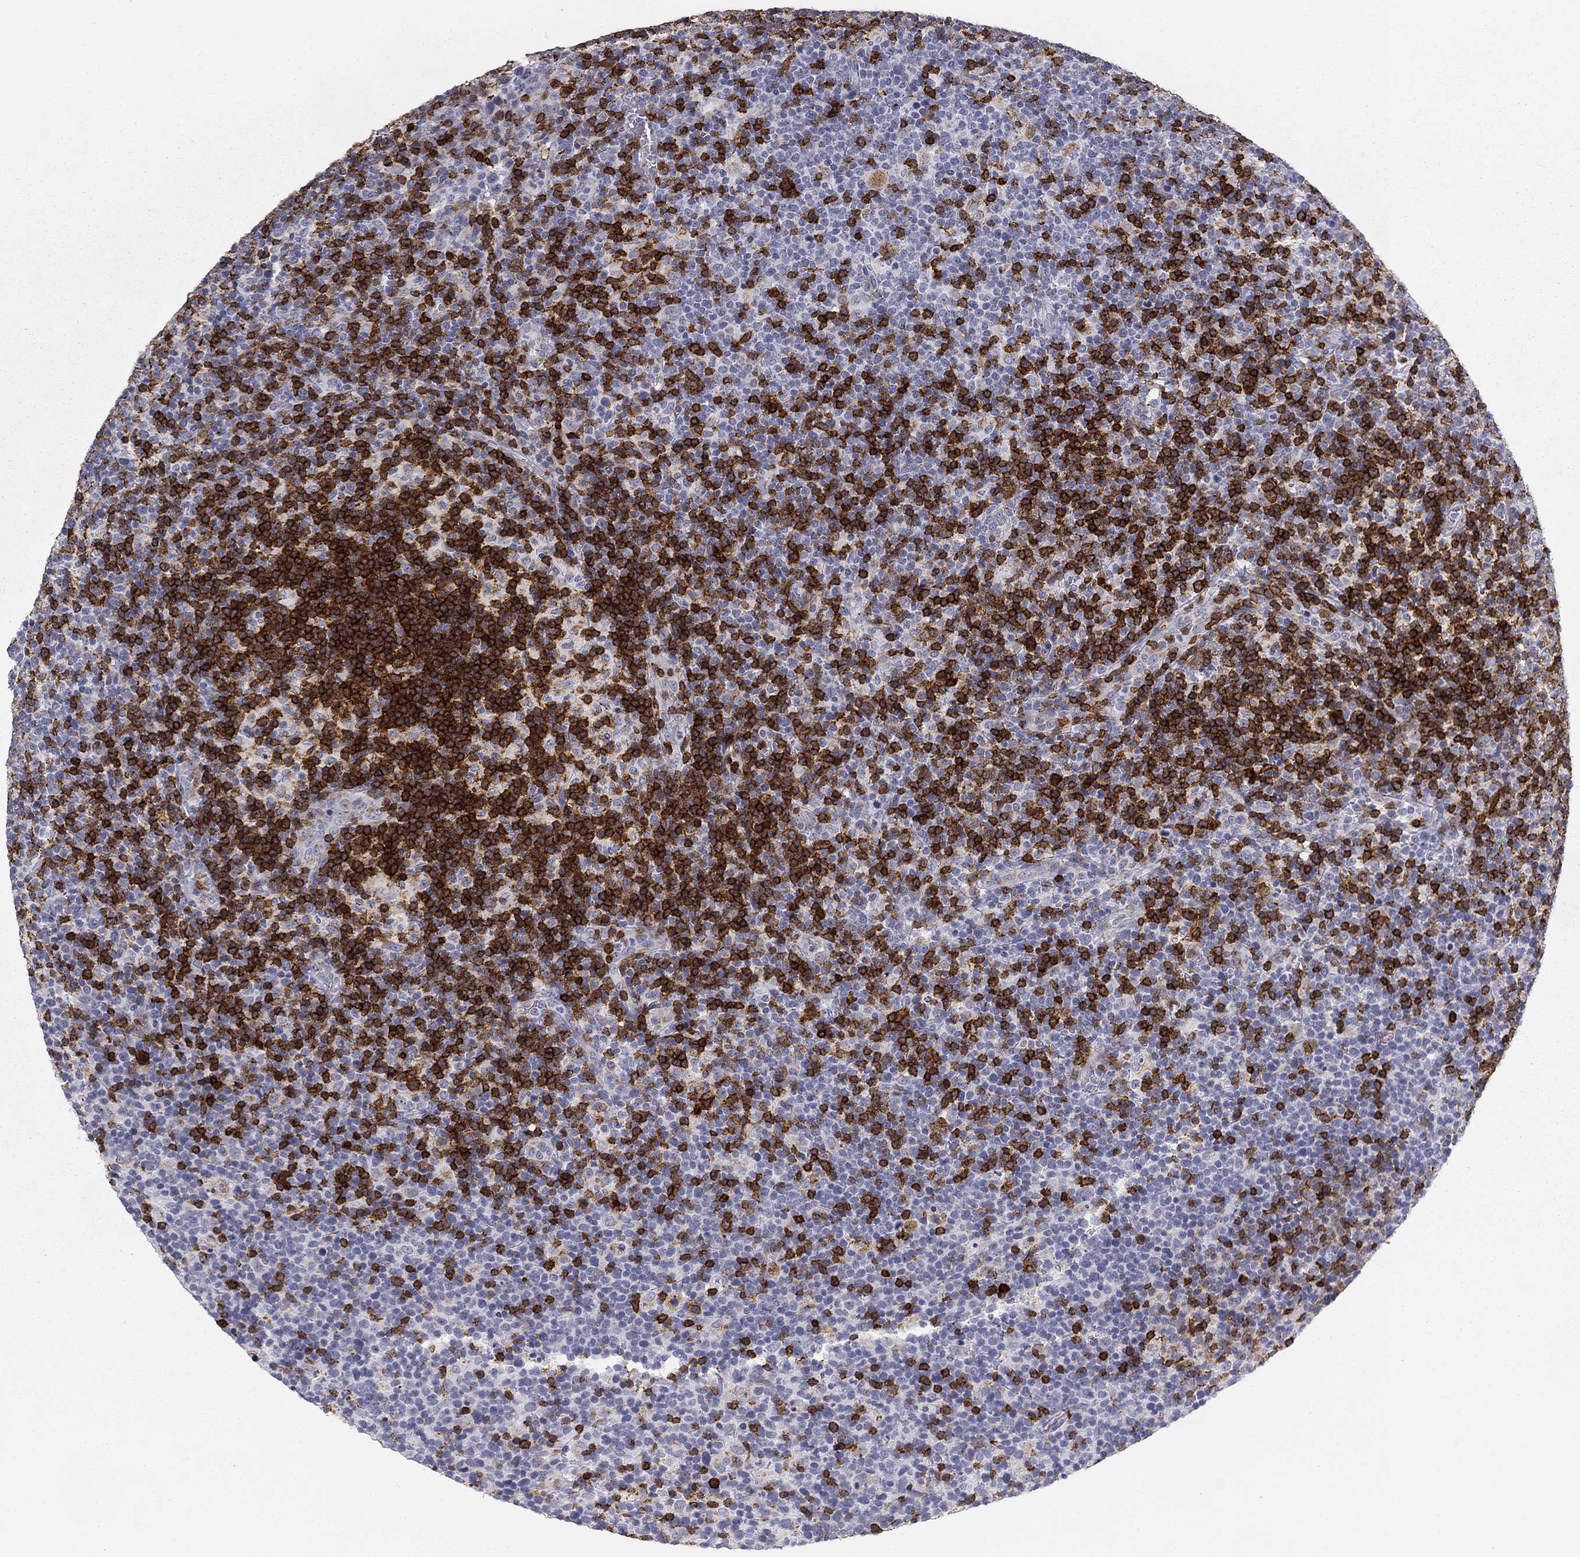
{"staining": {"intensity": "strong", "quantity": "25%-75%", "location": "cytoplasmic/membranous"}, "tissue": "lymphoma", "cell_type": "Tumor cells", "image_type": "cancer", "snomed": [{"axis": "morphology", "description": "Malignant lymphoma, non-Hodgkin's type, High grade"}, {"axis": "topography", "description": "Lymph node"}], "caption": "Immunohistochemical staining of human high-grade malignant lymphoma, non-Hodgkin's type displays strong cytoplasmic/membranous protein positivity in approximately 25%-75% of tumor cells. (DAB = brown stain, brightfield microscopy at high magnification).", "gene": "TRAT1", "patient": {"sex": "male", "age": 61}}